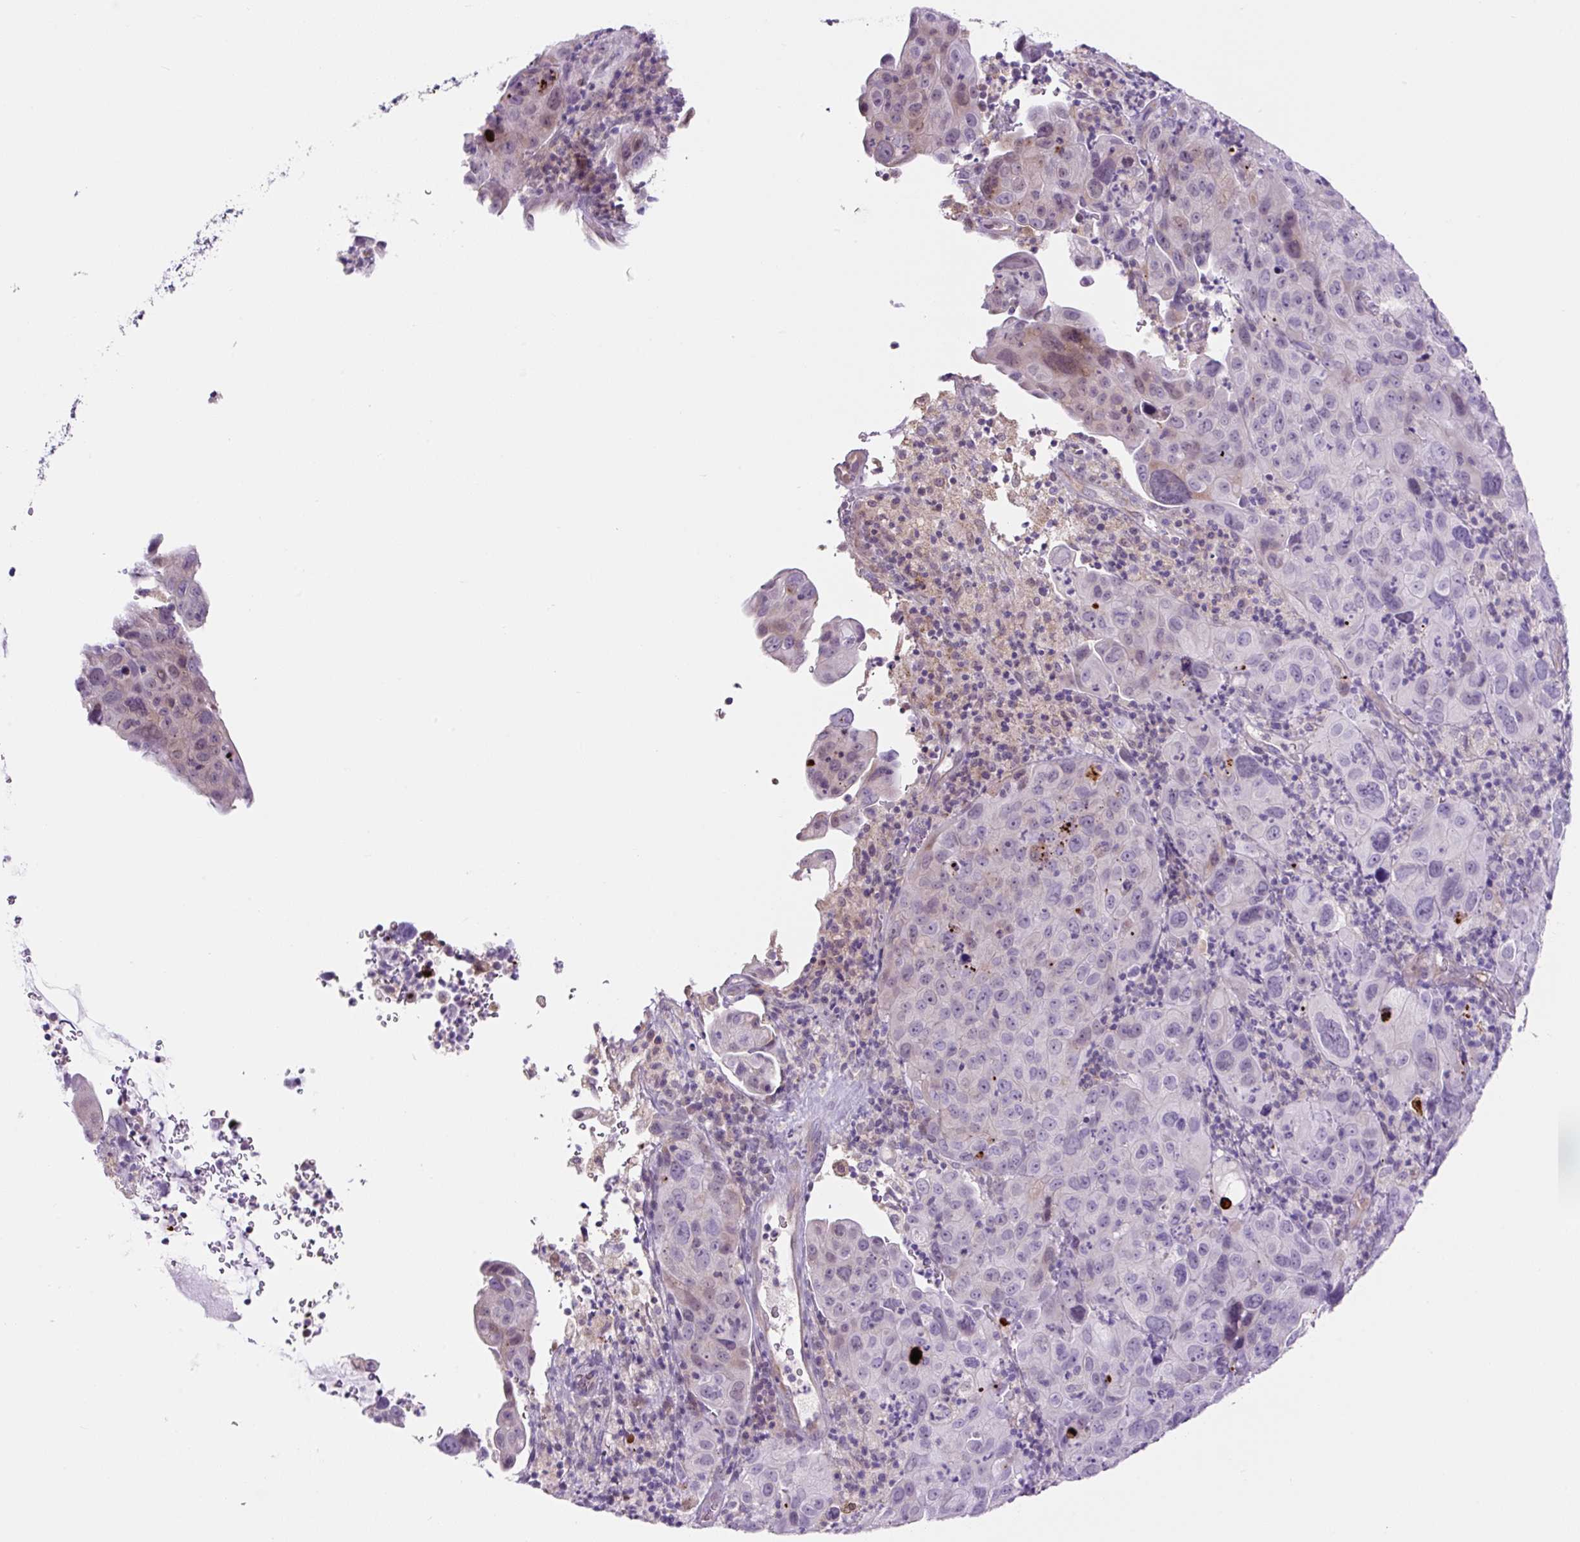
{"staining": {"intensity": "moderate", "quantity": "<25%", "location": "cytoplasmic/membranous"}, "tissue": "cervical cancer", "cell_type": "Tumor cells", "image_type": "cancer", "snomed": [{"axis": "morphology", "description": "Squamous cell carcinoma, NOS"}, {"axis": "topography", "description": "Cervix"}], "caption": "Protein analysis of cervical squamous cell carcinoma tissue shows moderate cytoplasmic/membranous positivity in approximately <25% of tumor cells.", "gene": "OGDHL", "patient": {"sex": "female", "age": 44}}